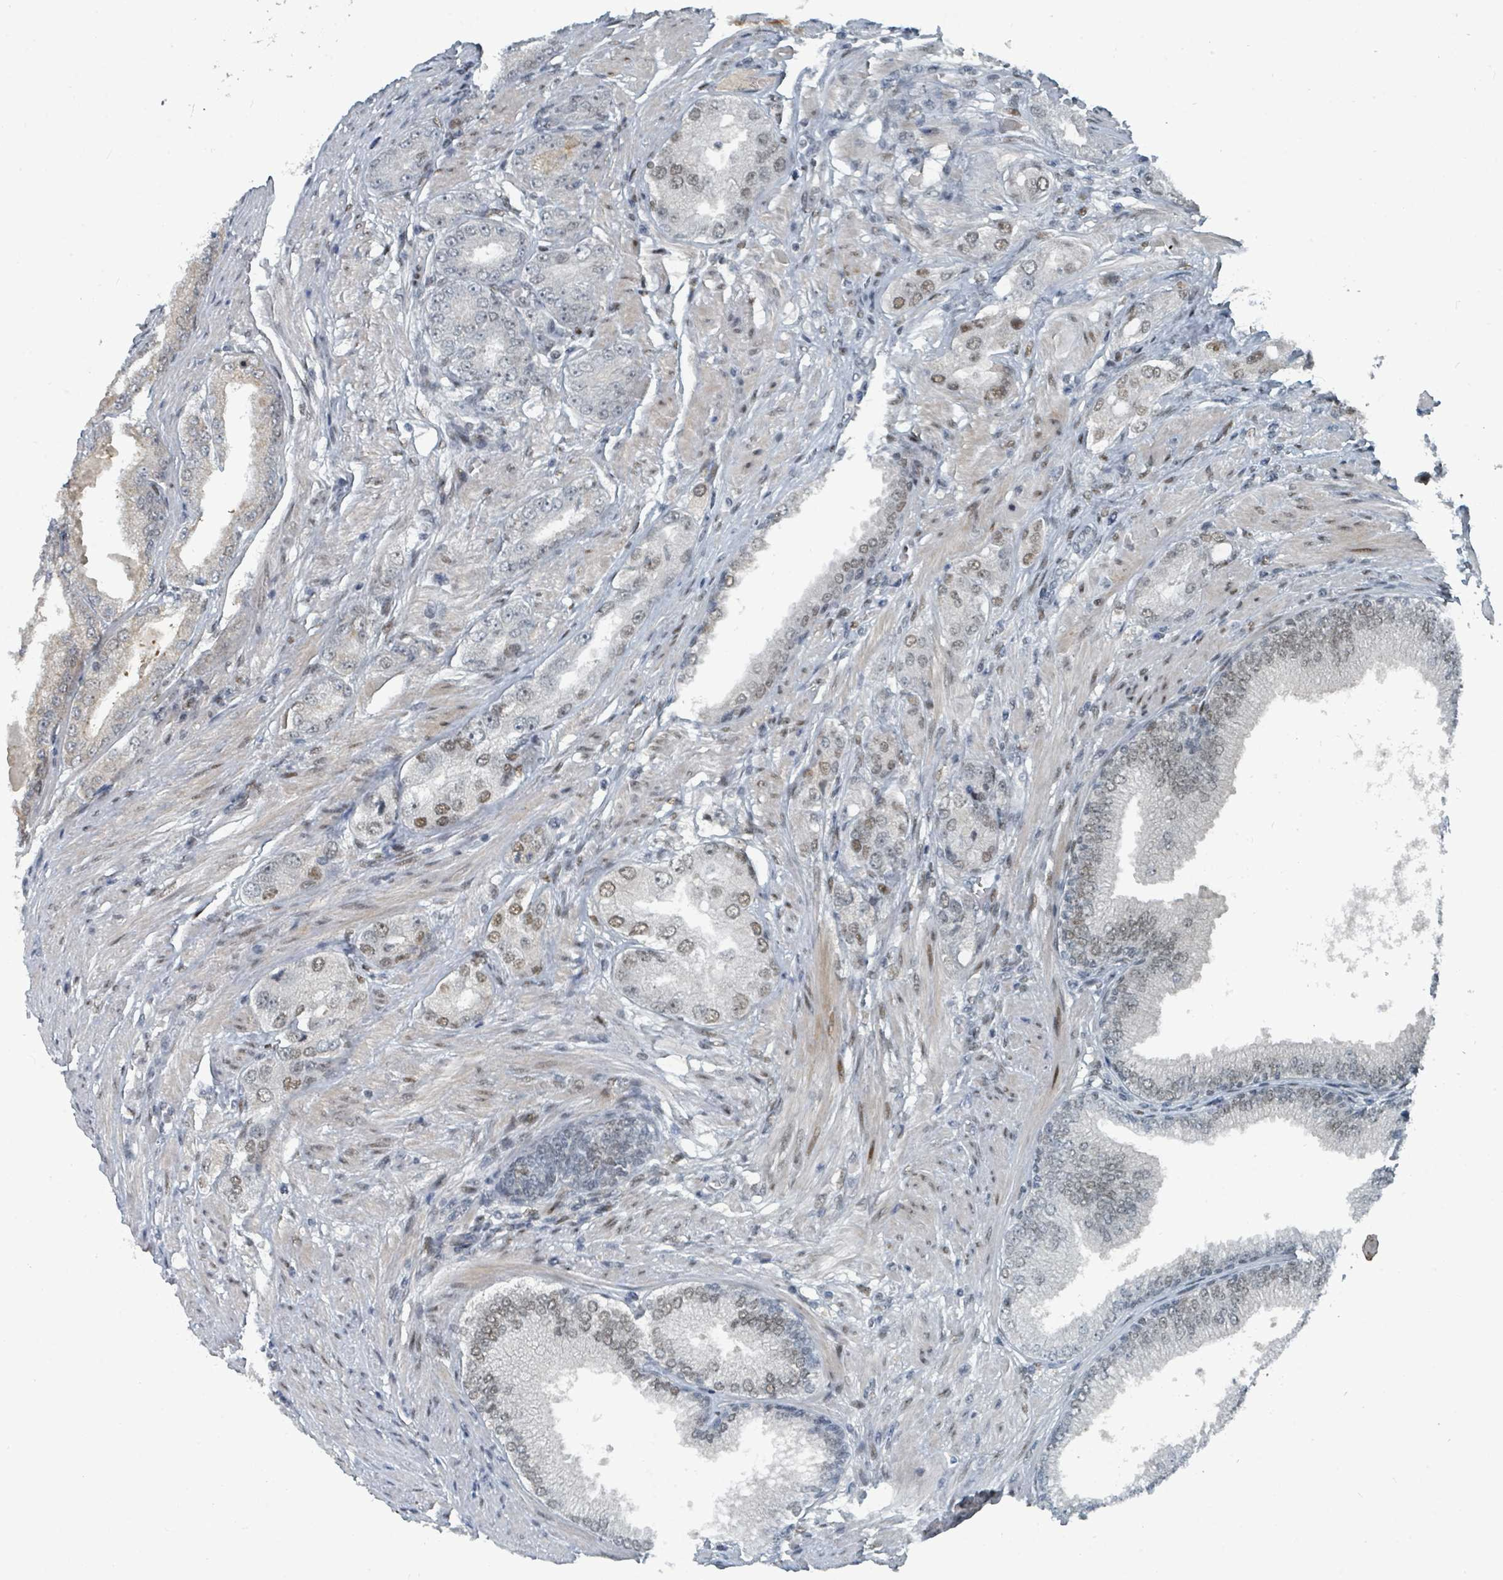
{"staining": {"intensity": "moderate", "quantity": "25%-75%", "location": "nuclear"}, "tissue": "prostate cancer", "cell_type": "Tumor cells", "image_type": "cancer", "snomed": [{"axis": "morphology", "description": "Adenocarcinoma, High grade"}, {"axis": "topography", "description": "Prostate"}], "caption": "Prostate cancer (adenocarcinoma (high-grade)) stained with a protein marker exhibits moderate staining in tumor cells.", "gene": "UCK1", "patient": {"sex": "male", "age": 71}}